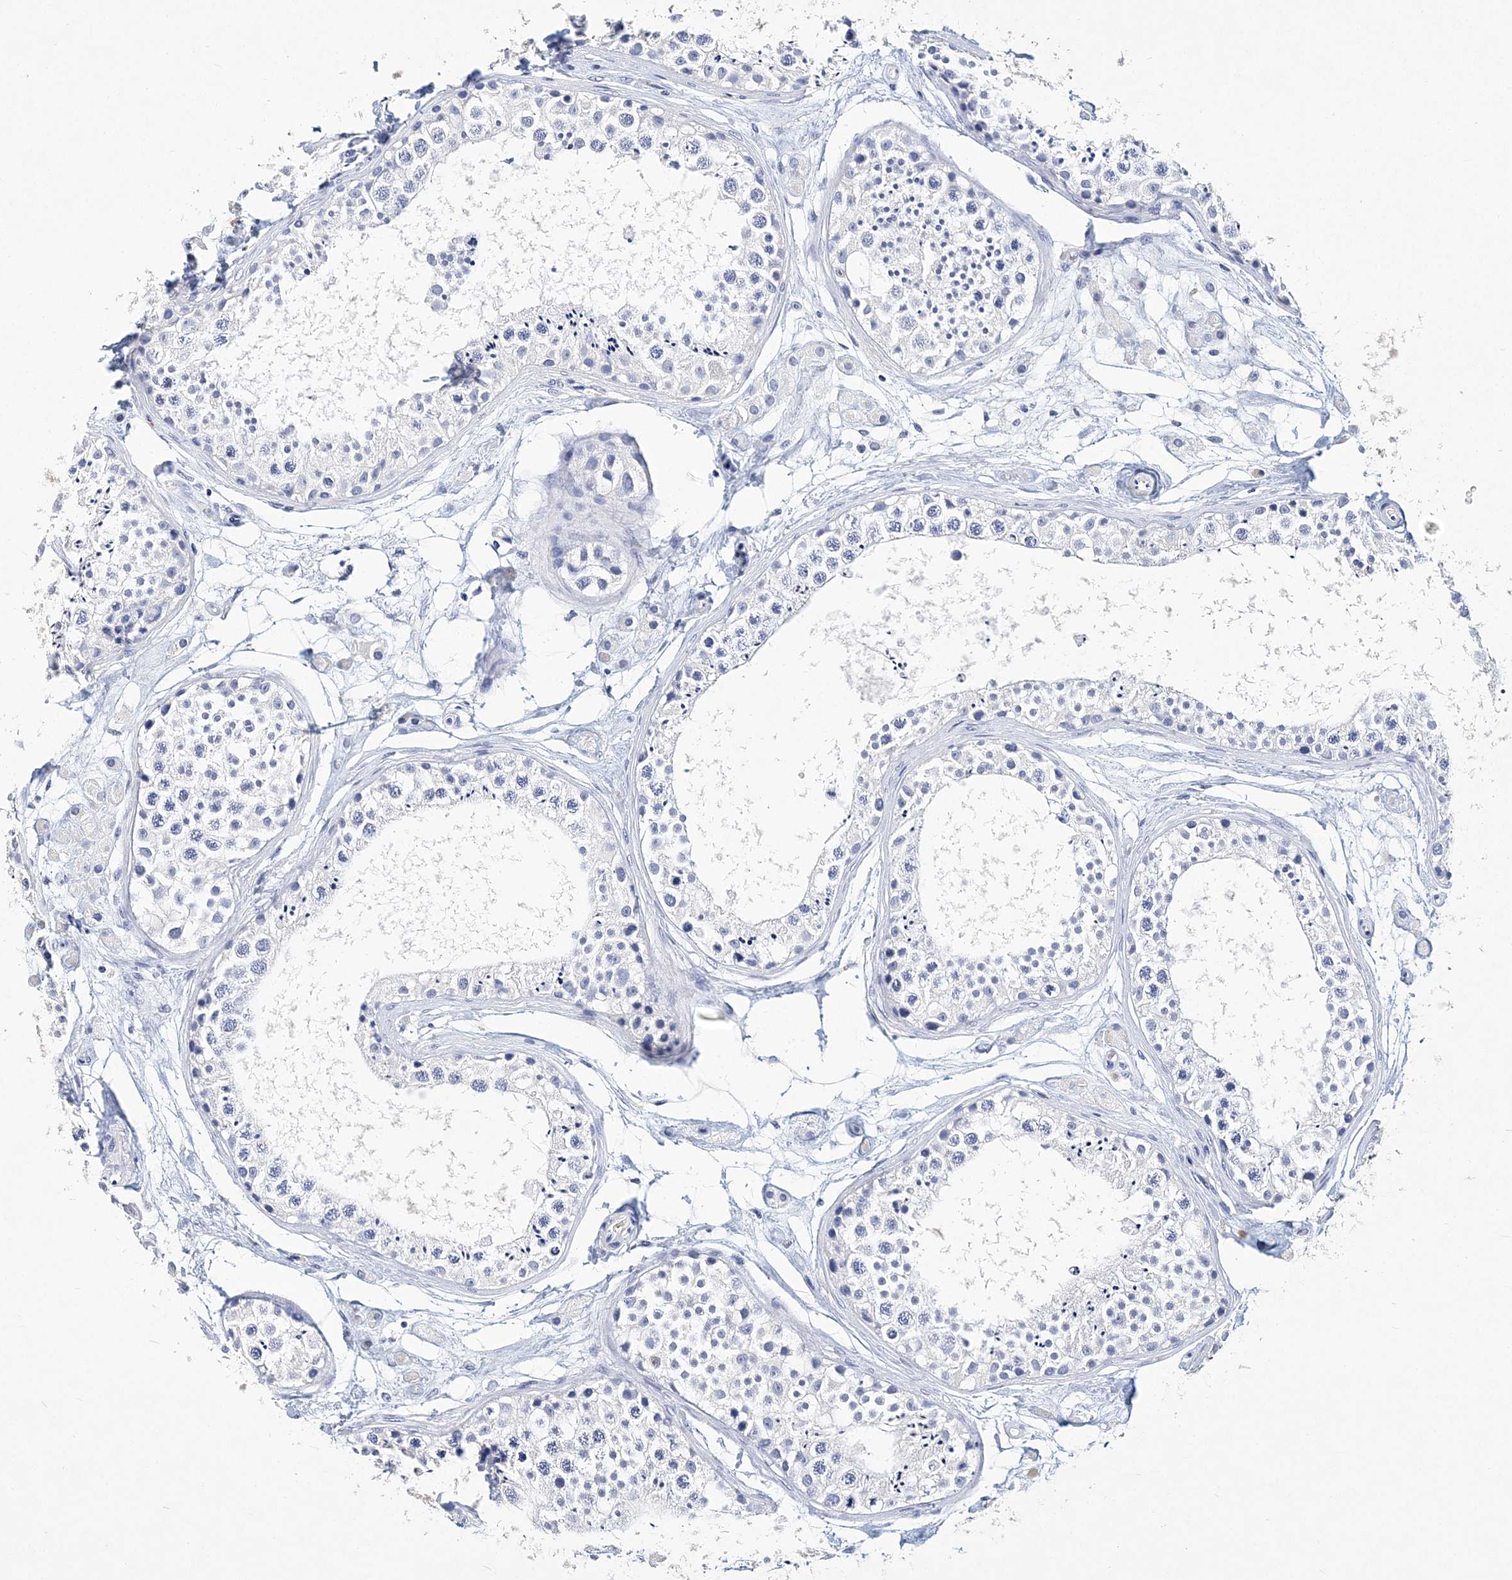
{"staining": {"intensity": "negative", "quantity": "none", "location": "none"}, "tissue": "testis", "cell_type": "Cells in seminiferous ducts", "image_type": "normal", "snomed": [{"axis": "morphology", "description": "Normal tissue, NOS"}, {"axis": "topography", "description": "Testis"}], "caption": "High magnification brightfield microscopy of unremarkable testis stained with DAB (brown) and counterstained with hematoxylin (blue): cells in seminiferous ducts show no significant expression. (Brightfield microscopy of DAB immunohistochemistry at high magnification).", "gene": "ITGA2B", "patient": {"sex": "male", "age": 25}}